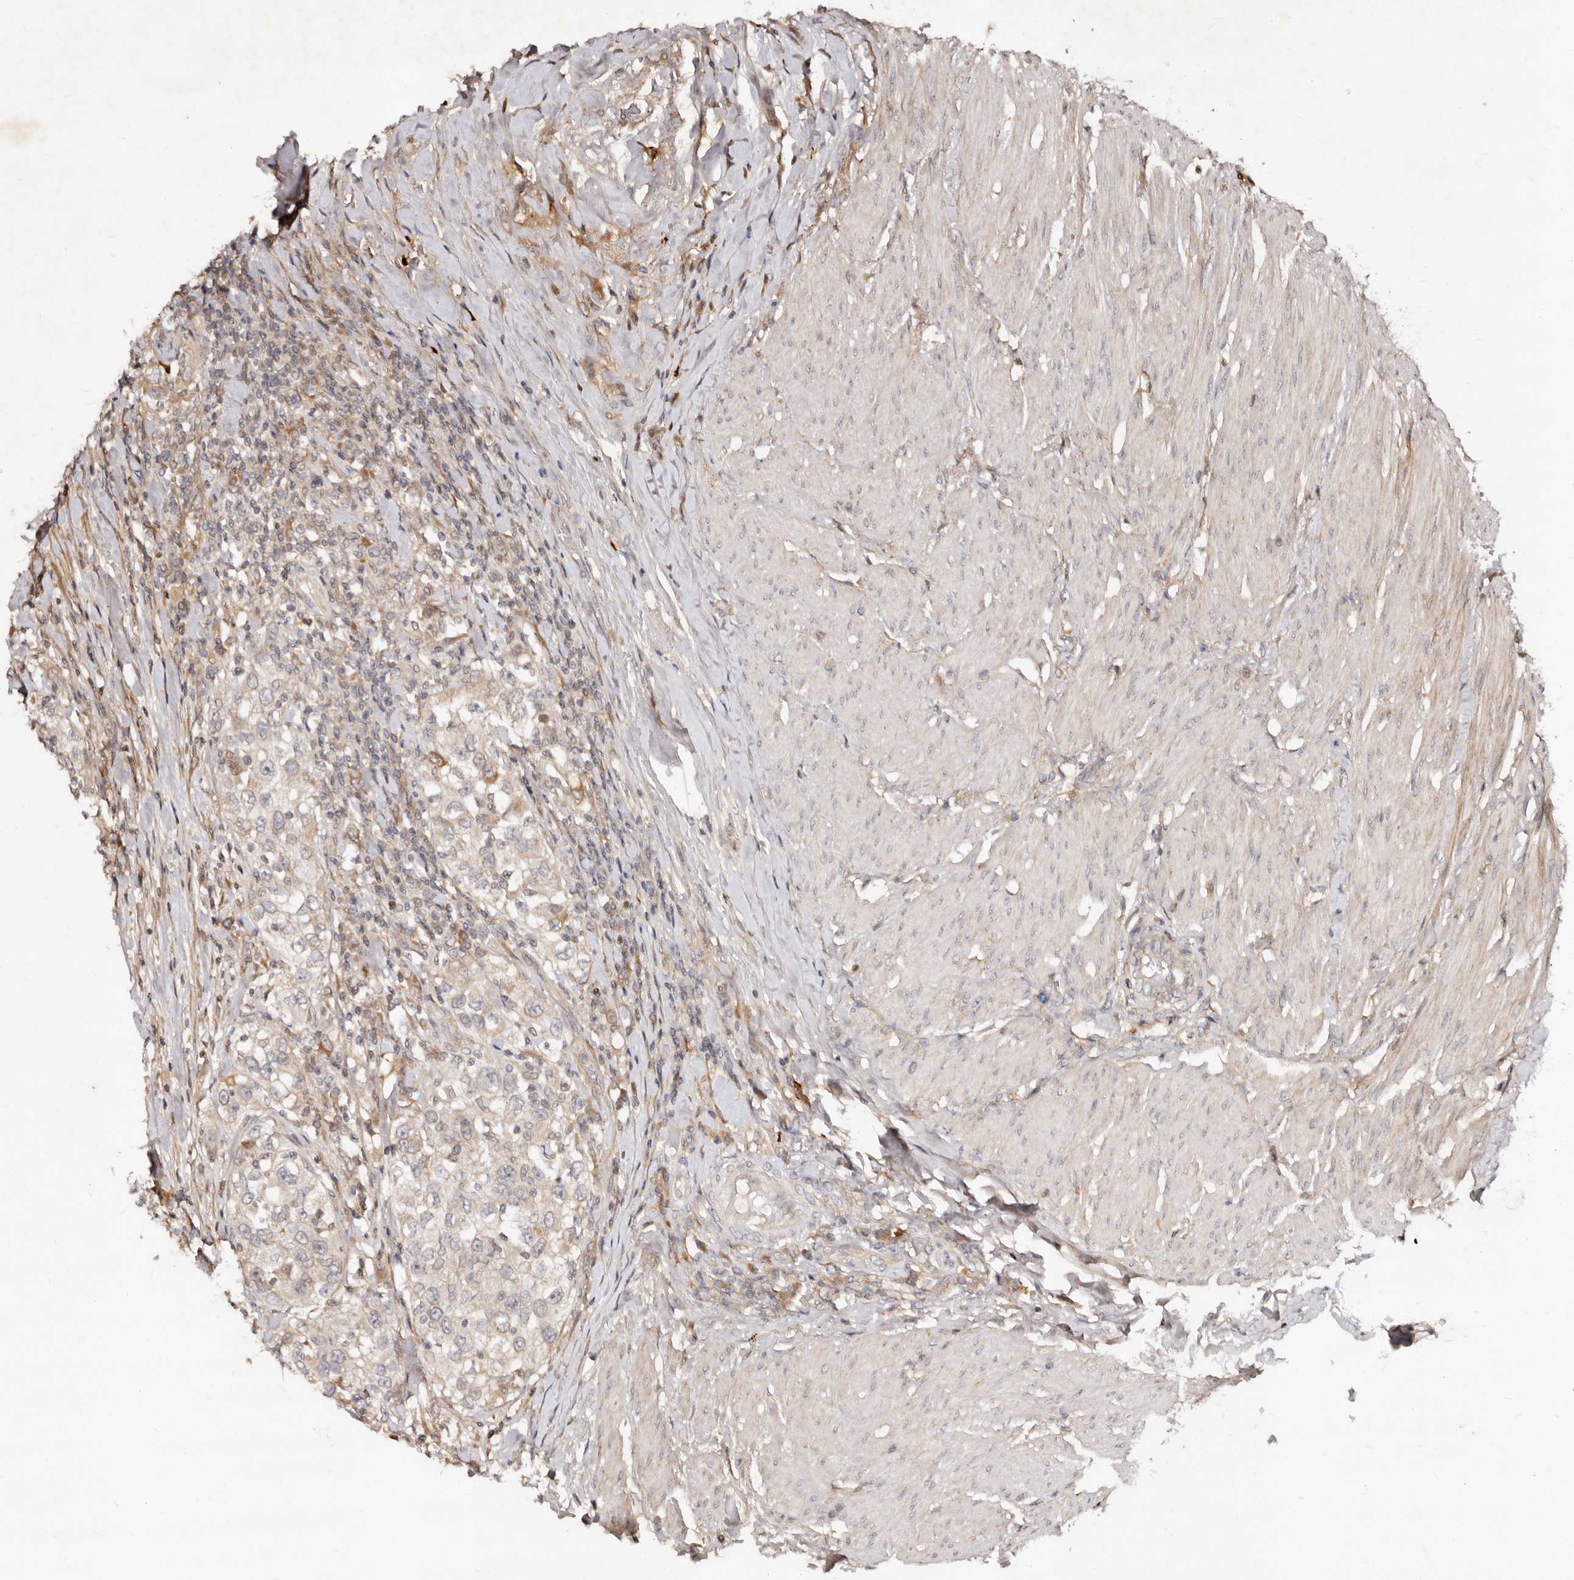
{"staining": {"intensity": "weak", "quantity": "25%-75%", "location": "cytoplasmic/membranous"}, "tissue": "urothelial cancer", "cell_type": "Tumor cells", "image_type": "cancer", "snomed": [{"axis": "morphology", "description": "Urothelial carcinoma, High grade"}, {"axis": "topography", "description": "Urinary bladder"}], "caption": "Immunohistochemical staining of urothelial cancer exhibits low levels of weak cytoplasmic/membranous protein expression in approximately 25%-75% of tumor cells.", "gene": "LCORL", "patient": {"sex": "female", "age": 80}}